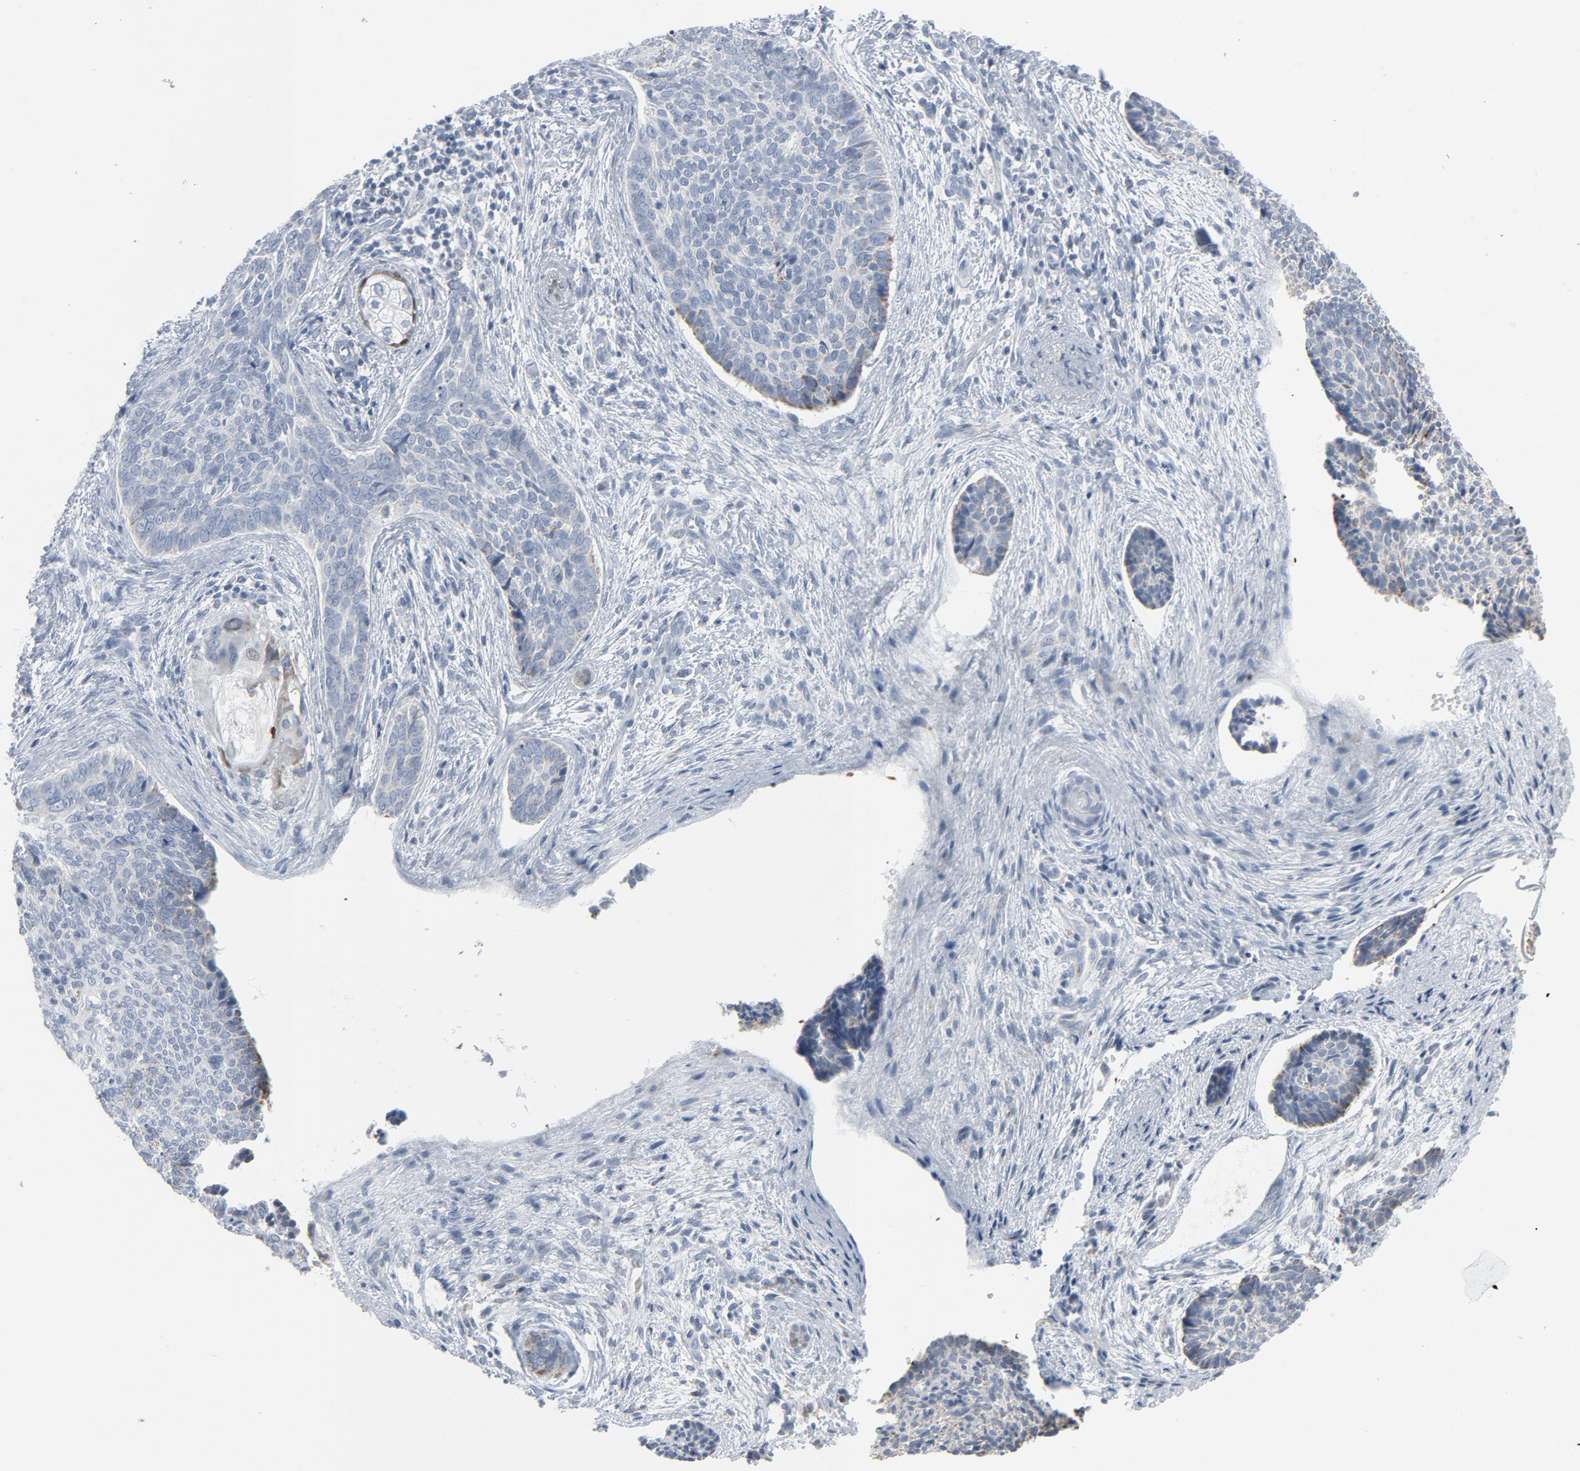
{"staining": {"intensity": "negative", "quantity": "none", "location": "none"}, "tissue": "skin cancer", "cell_type": "Tumor cells", "image_type": "cancer", "snomed": [{"axis": "morphology", "description": "Normal tissue, NOS"}, {"axis": "morphology", "description": "Basal cell carcinoma"}, {"axis": "topography", "description": "Skin"}], "caption": "DAB immunohistochemical staining of human skin basal cell carcinoma shows no significant positivity in tumor cells.", "gene": "GPX2", "patient": {"sex": "female", "age": 57}}